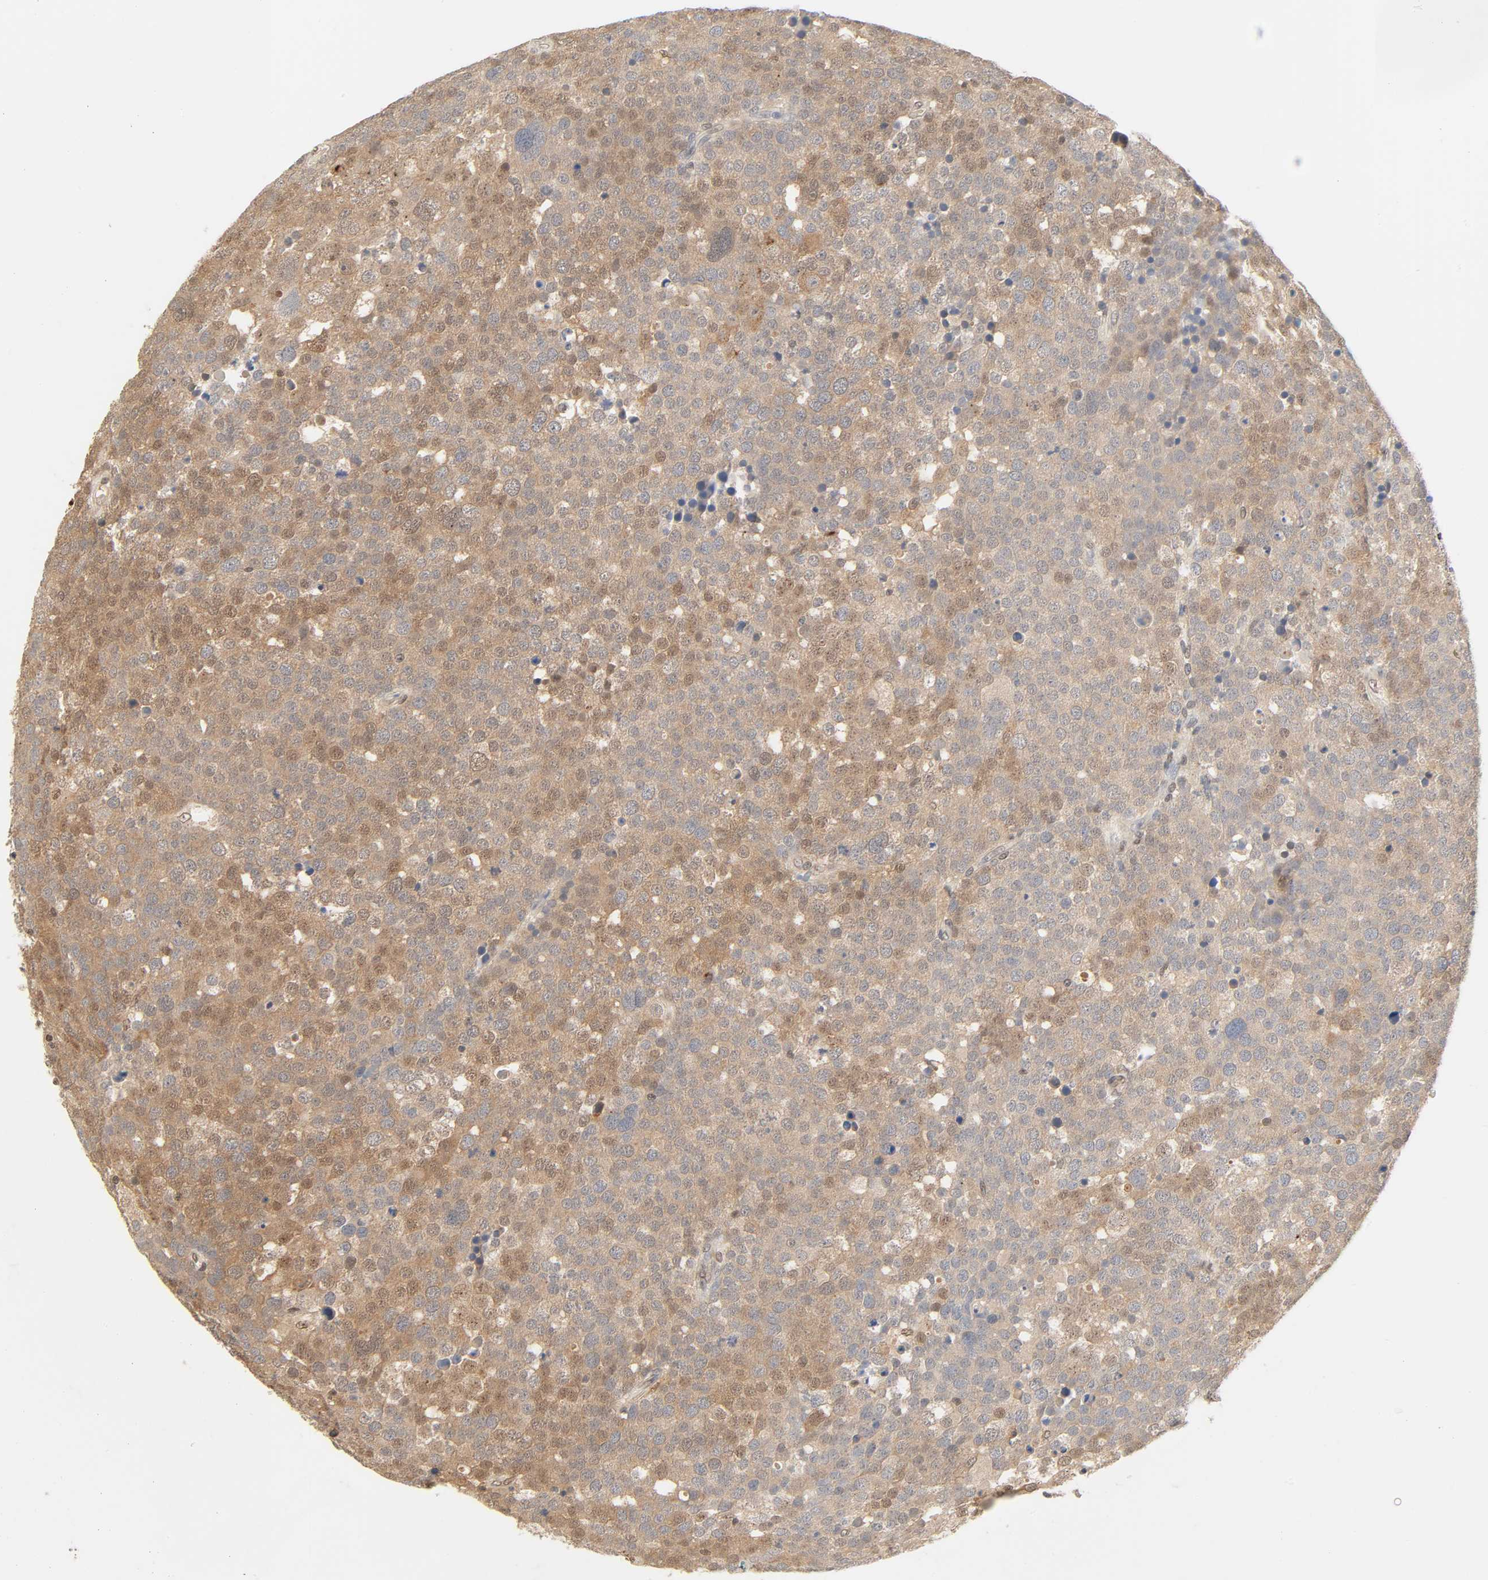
{"staining": {"intensity": "moderate", "quantity": ">75%", "location": "cytoplasmic/membranous,nuclear"}, "tissue": "testis cancer", "cell_type": "Tumor cells", "image_type": "cancer", "snomed": [{"axis": "morphology", "description": "Seminoma, NOS"}, {"axis": "topography", "description": "Testis"}], "caption": "DAB (3,3'-diaminobenzidine) immunohistochemical staining of testis cancer exhibits moderate cytoplasmic/membranous and nuclear protein expression in about >75% of tumor cells.", "gene": "UBC", "patient": {"sex": "male", "age": 71}}